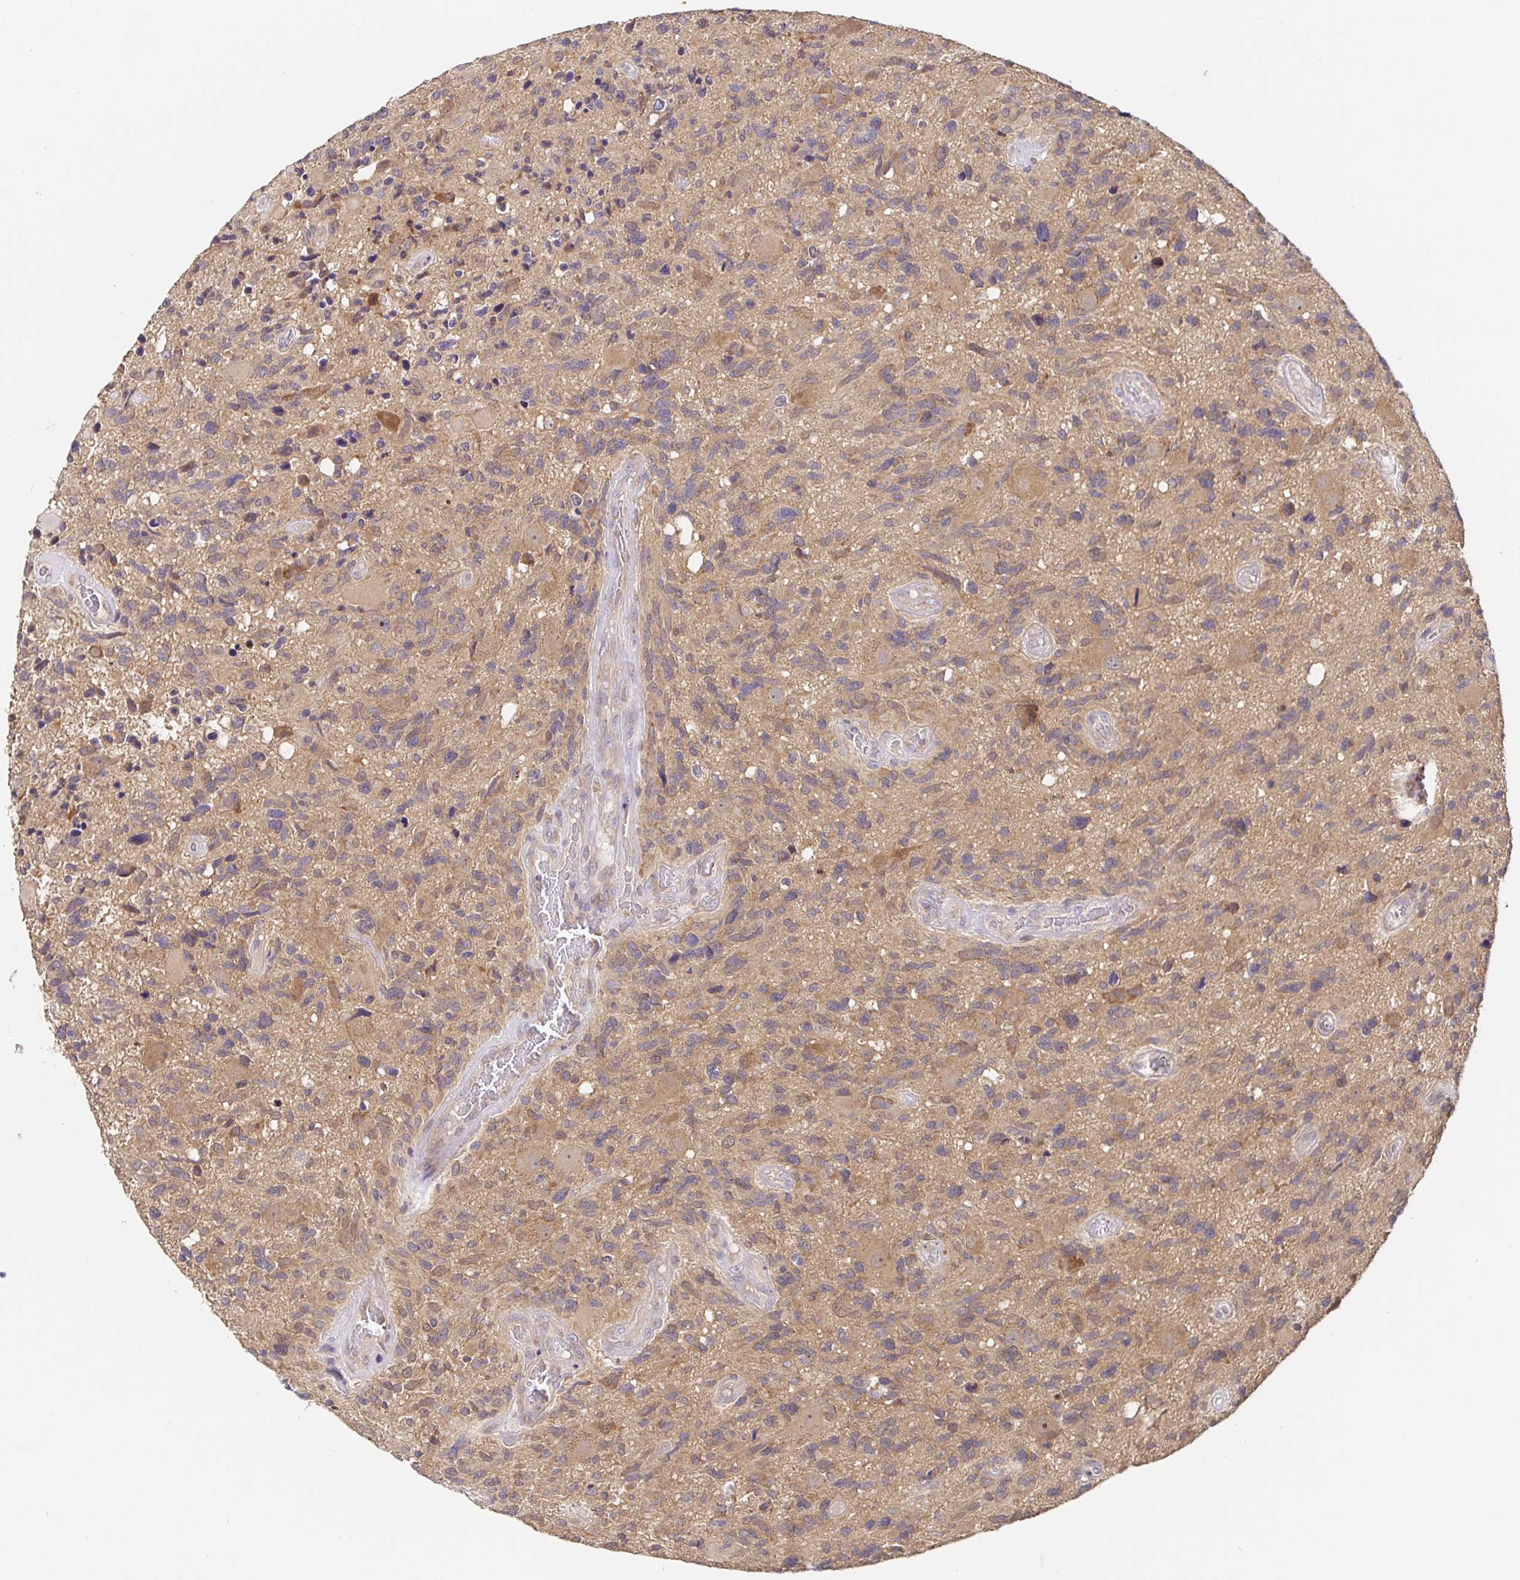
{"staining": {"intensity": "weak", "quantity": "<25%", "location": "cytoplasmic/membranous"}, "tissue": "glioma", "cell_type": "Tumor cells", "image_type": "cancer", "snomed": [{"axis": "morphology", "description": "Glioma, malignant, High grade"}, {"axis": "topography", "description": "Brain"}], "caption": "Glioma was stained to show a protein in brown. There is no significant staining in tumor cells.", "gene": "HAGH", "patient": {"sex": "male", "age": 49}}